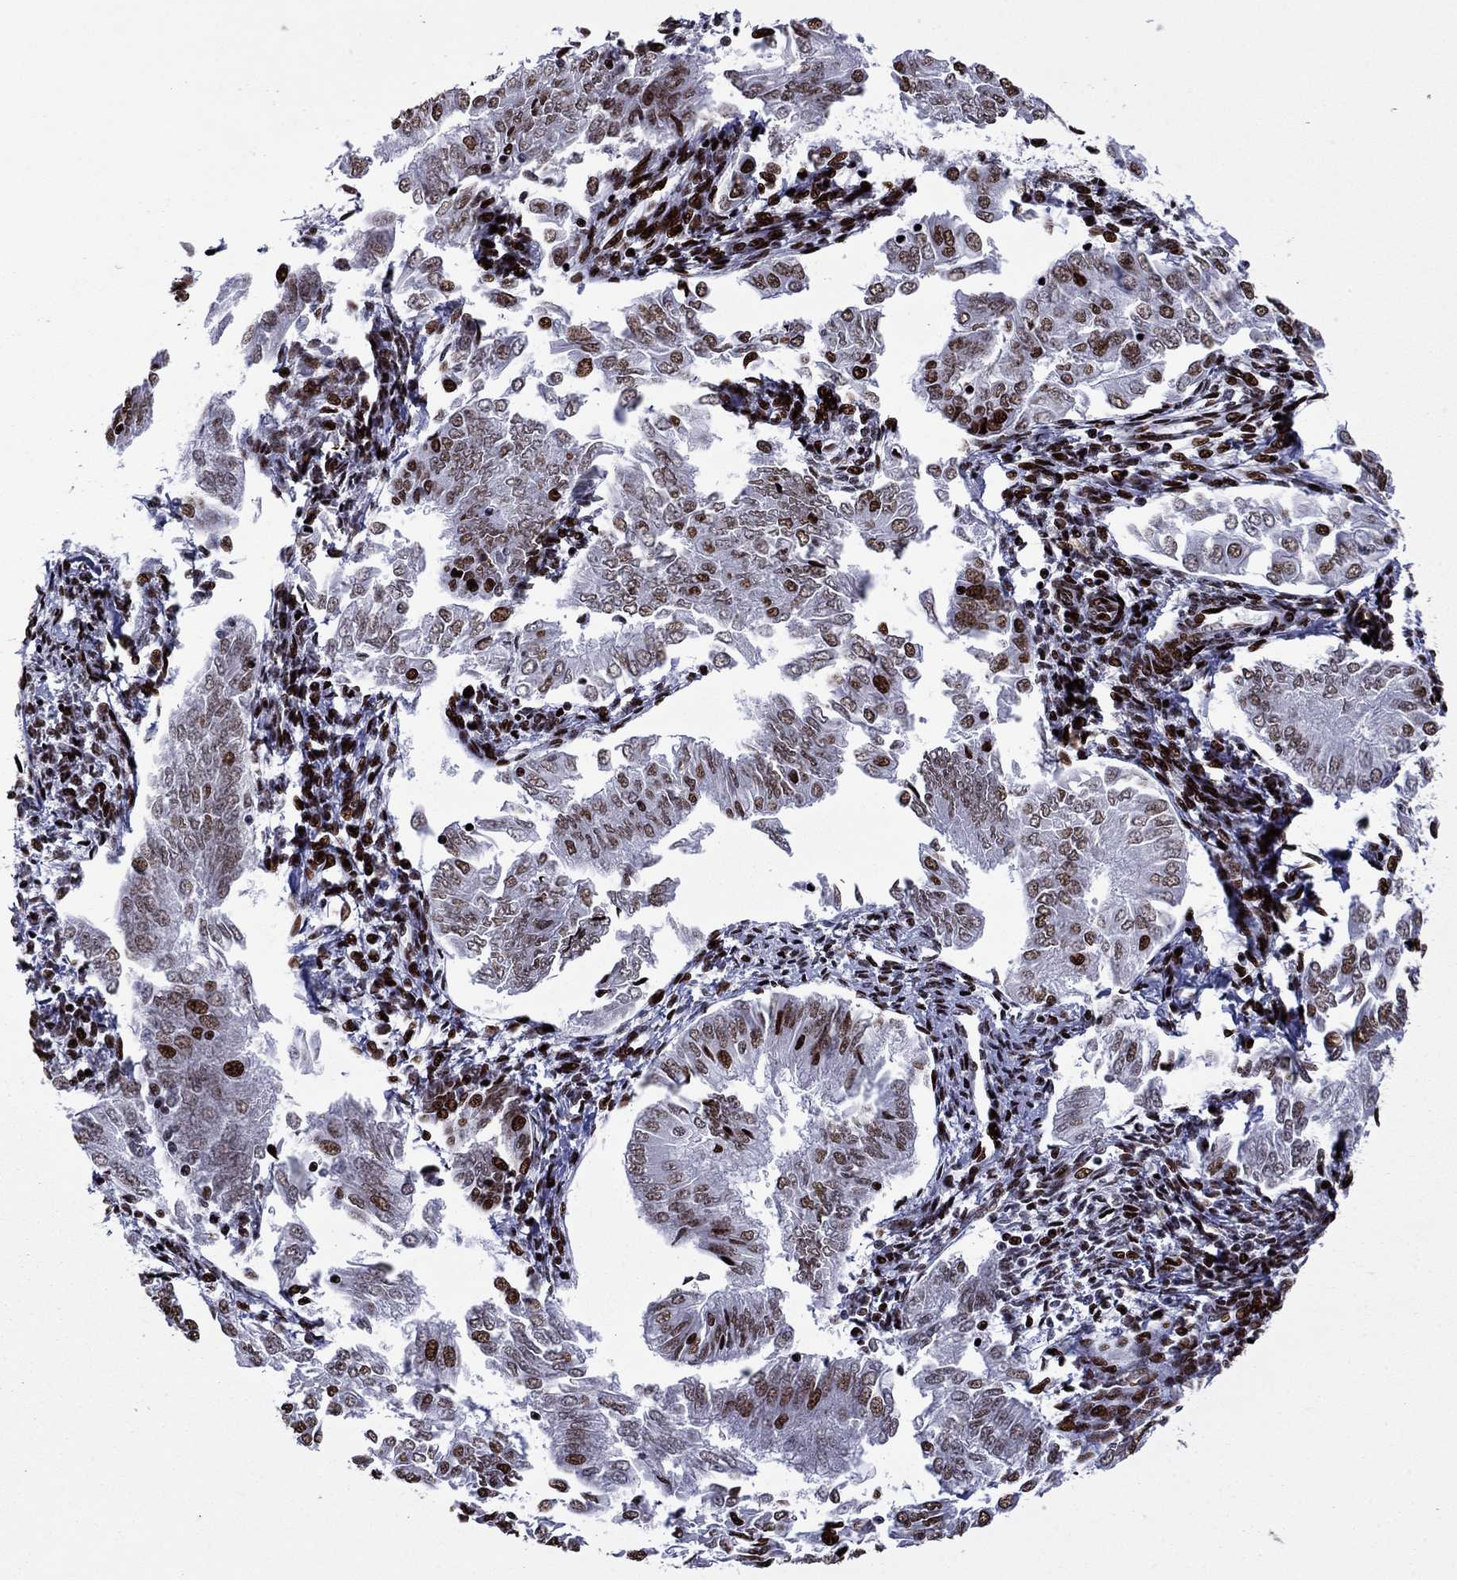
{"staining": {"intensity": "strong", "quantity": "<25%", "location": "nuclear"}, "tissue": "endometrial cancer", "cell_type": "Tumor cells", "image_type": "cancer", "snomed": [{"axis": "morphology", "description": "Adenocarcinoma, NOS"}, {"axis": "topography", "description": "Endometrium"}], "caption": "Protein analysis of adenocarcinoma (endometrial) tissue reveals strong nuclear expression in about <25% of tumor cells.", "gene": "LIMK1", "patient": {"sex": "female", "age": 53}}